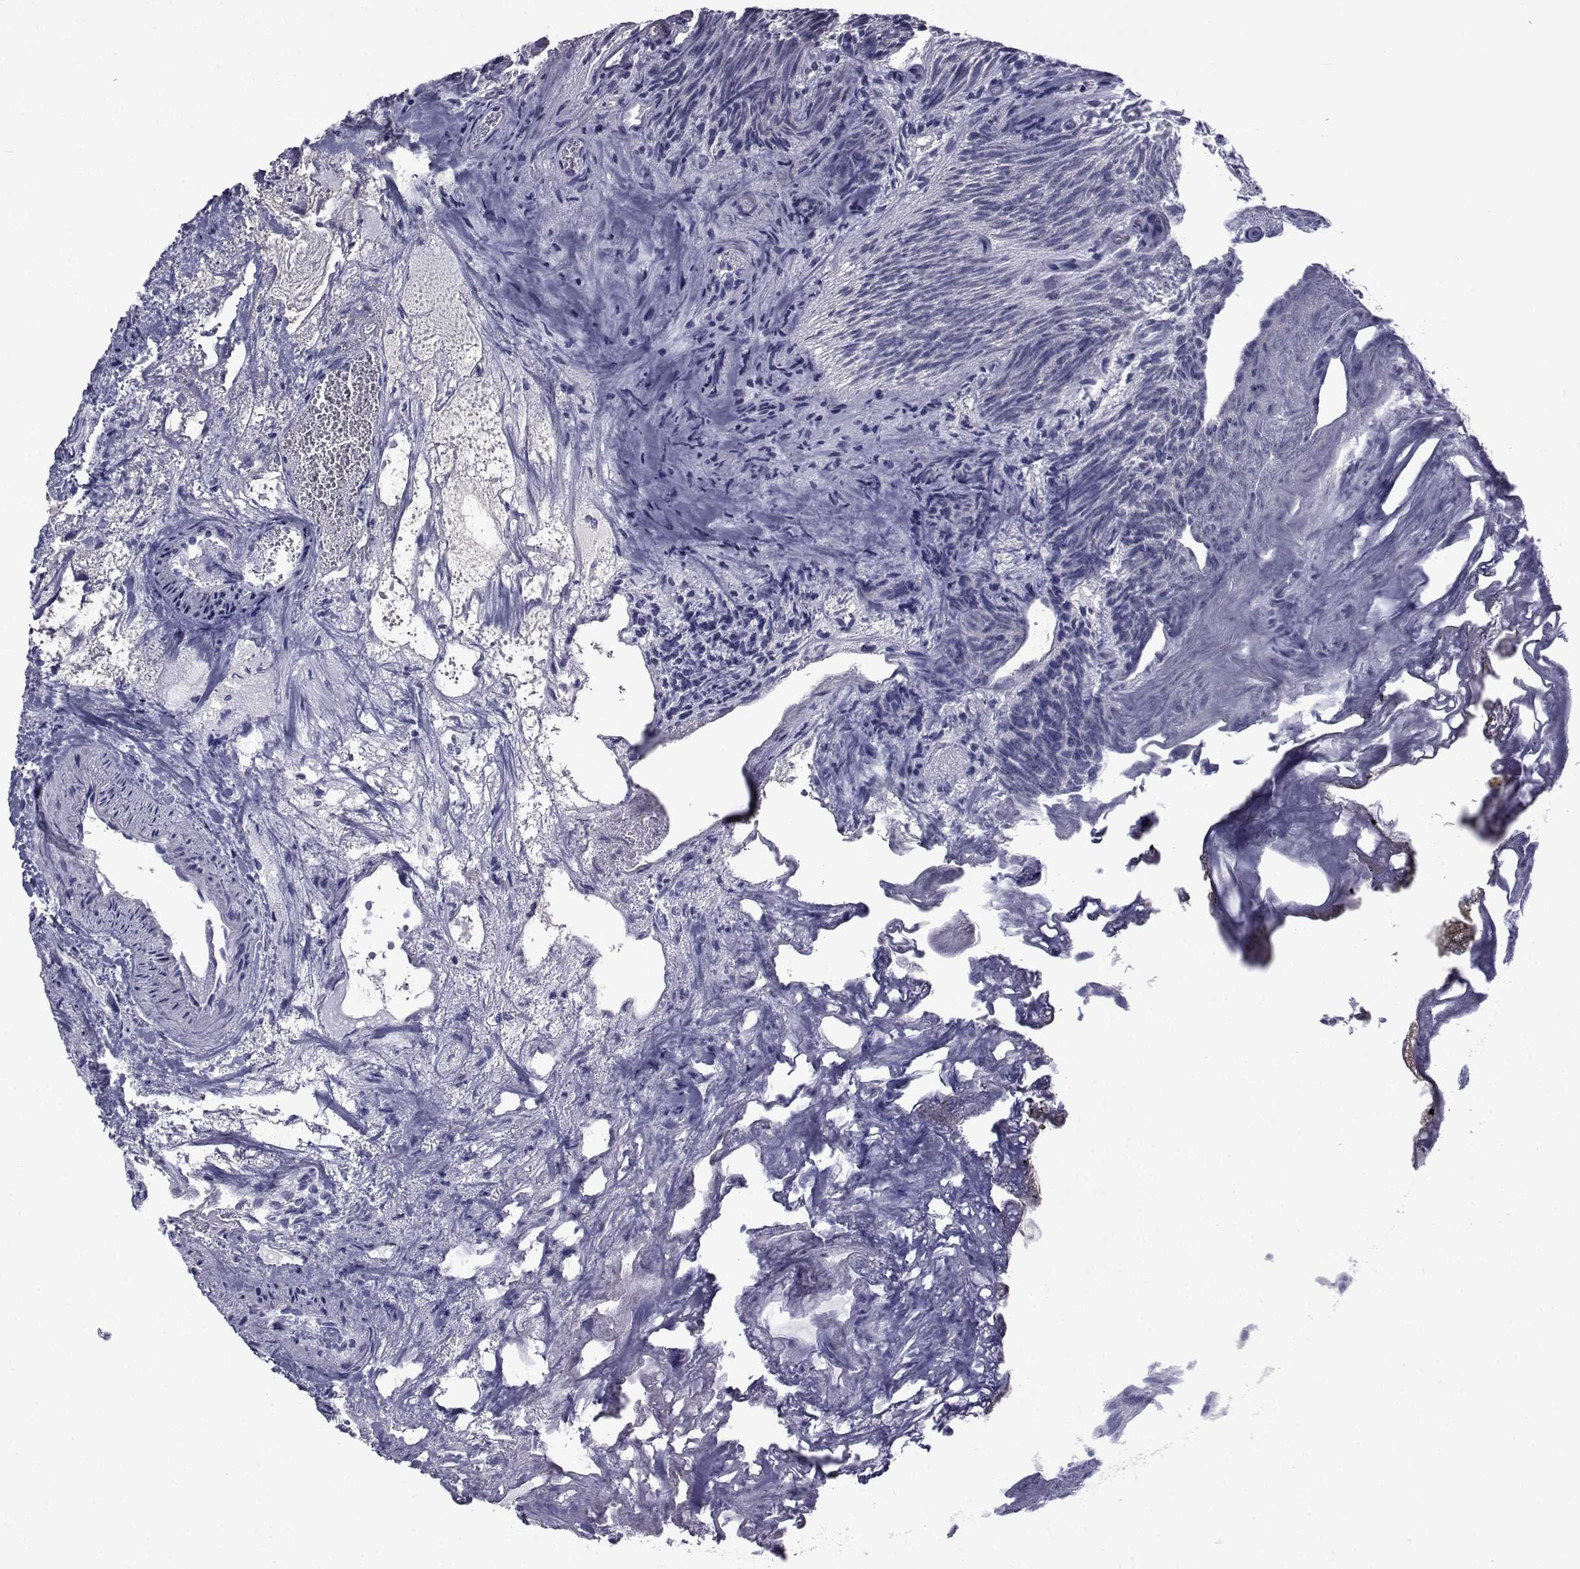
{"staining": {"intensity": "negative", "quantity": "none", "location": "none"}, "tissue": "urothelial cancer", "cell_type": "Tumor cells", "image_type": "cancer", "snomed": [{"axis": "morphology", "description": "Urothelial carcinoma, Low grade"}, {"axis": "topography", "description": "Urinary bladder"}], "caption": "The micrograph reveals no significant staining in tumor cells of low-grade urothelial carcinoma.", "gene": "PDE6H", "patient": {"sex": "male", "age": 77}}